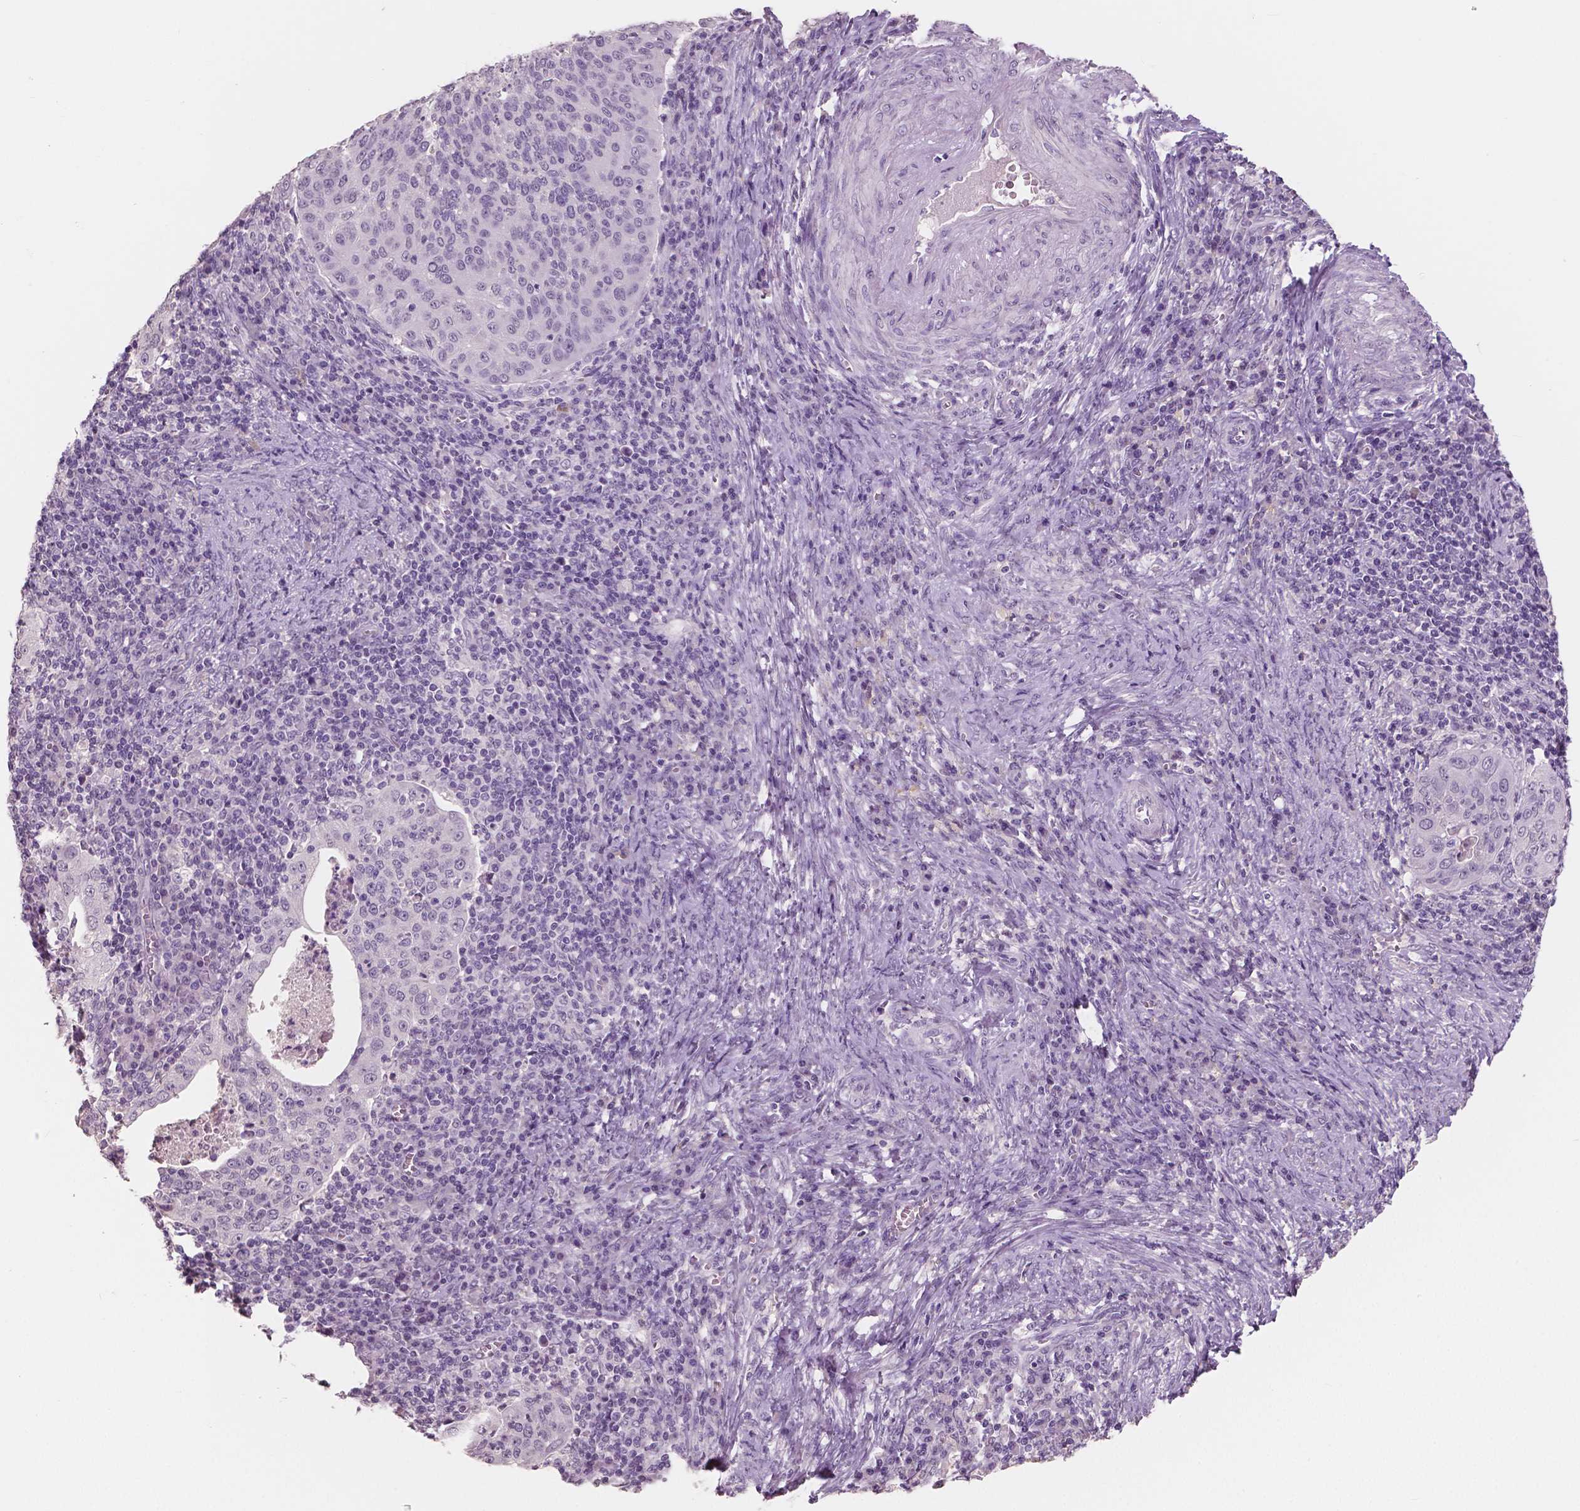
{"staining": {"intensity": "negative", "quantity": "none", "location": "none"}, "tissue": "cervical cancer", "cell_type": "Tumor cells", "image_type": "cancer", "snomed": [{"axis": "morphology", "description": "Squamous cell carcinoma, NOS"}, {"axis": "topography", "description": "Cervix"}], "caption": "Immunohistochemistry histopathology image of neoplastic tissue: human cervical squamous cell carcinoma stained with DAB (3,3'-diaminobenzidine) exhibits no significant protein staining in tumor cells.", "gene": "NECAB1", "patient": {"sex": "female", "age": 39}}